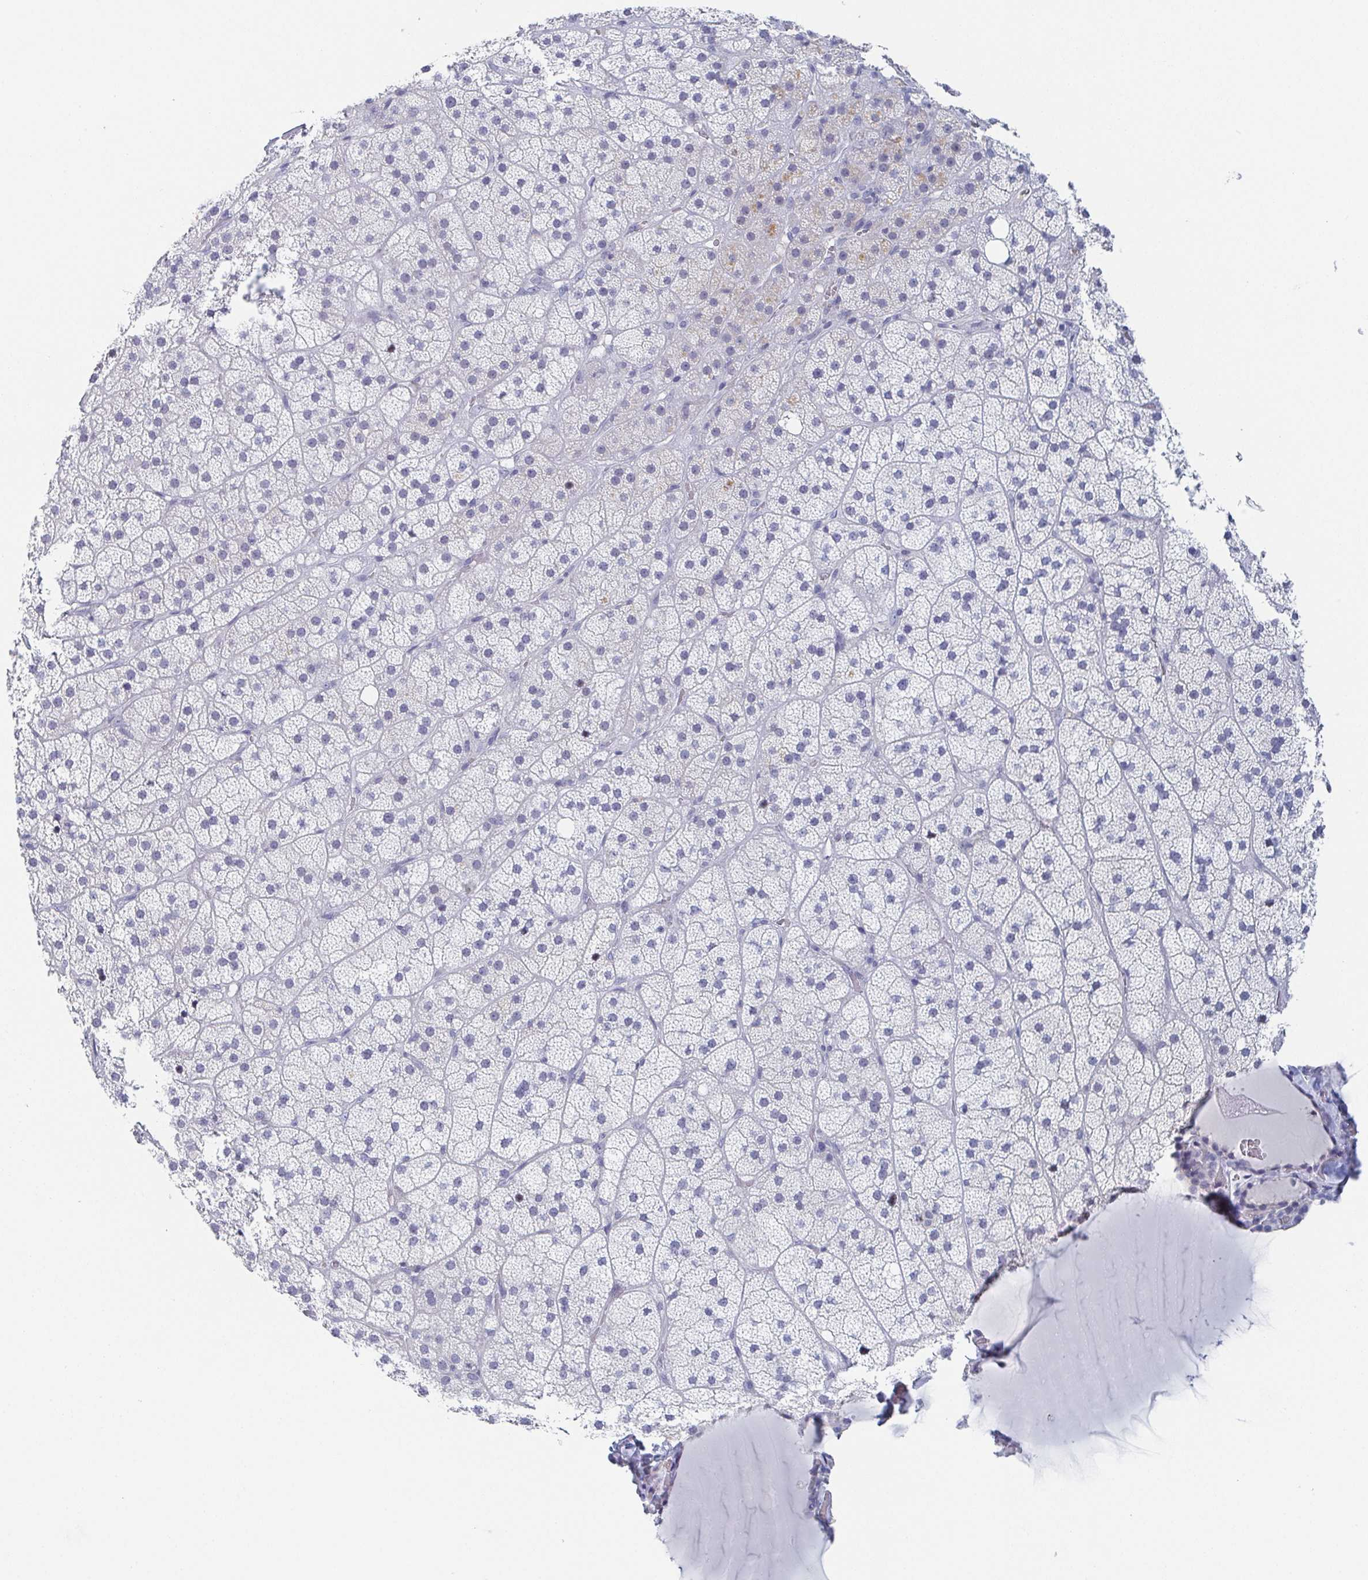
{"staining": {"intensity": "negative", "quantity": "none", "location": "none"}, "tissue": "adrenal gland", "cell_type": "Glandular cells", "image_type": "normal", "snomed": [{"axis": "morphology", "description": "Normal tissue, NOS"}, {"axis": "topography", "description": "Adrenal gland"}], "caption": "Micrograph shows no protein staining in glandular cells of normal adrenal gland. Brightfield microscopy of immunohistochemistry stained with DAB (brown) and hematoxylin (blue), captured at high magnification.", "gene": "RHOV", "patient": {"sex": "male", "age": 57}}